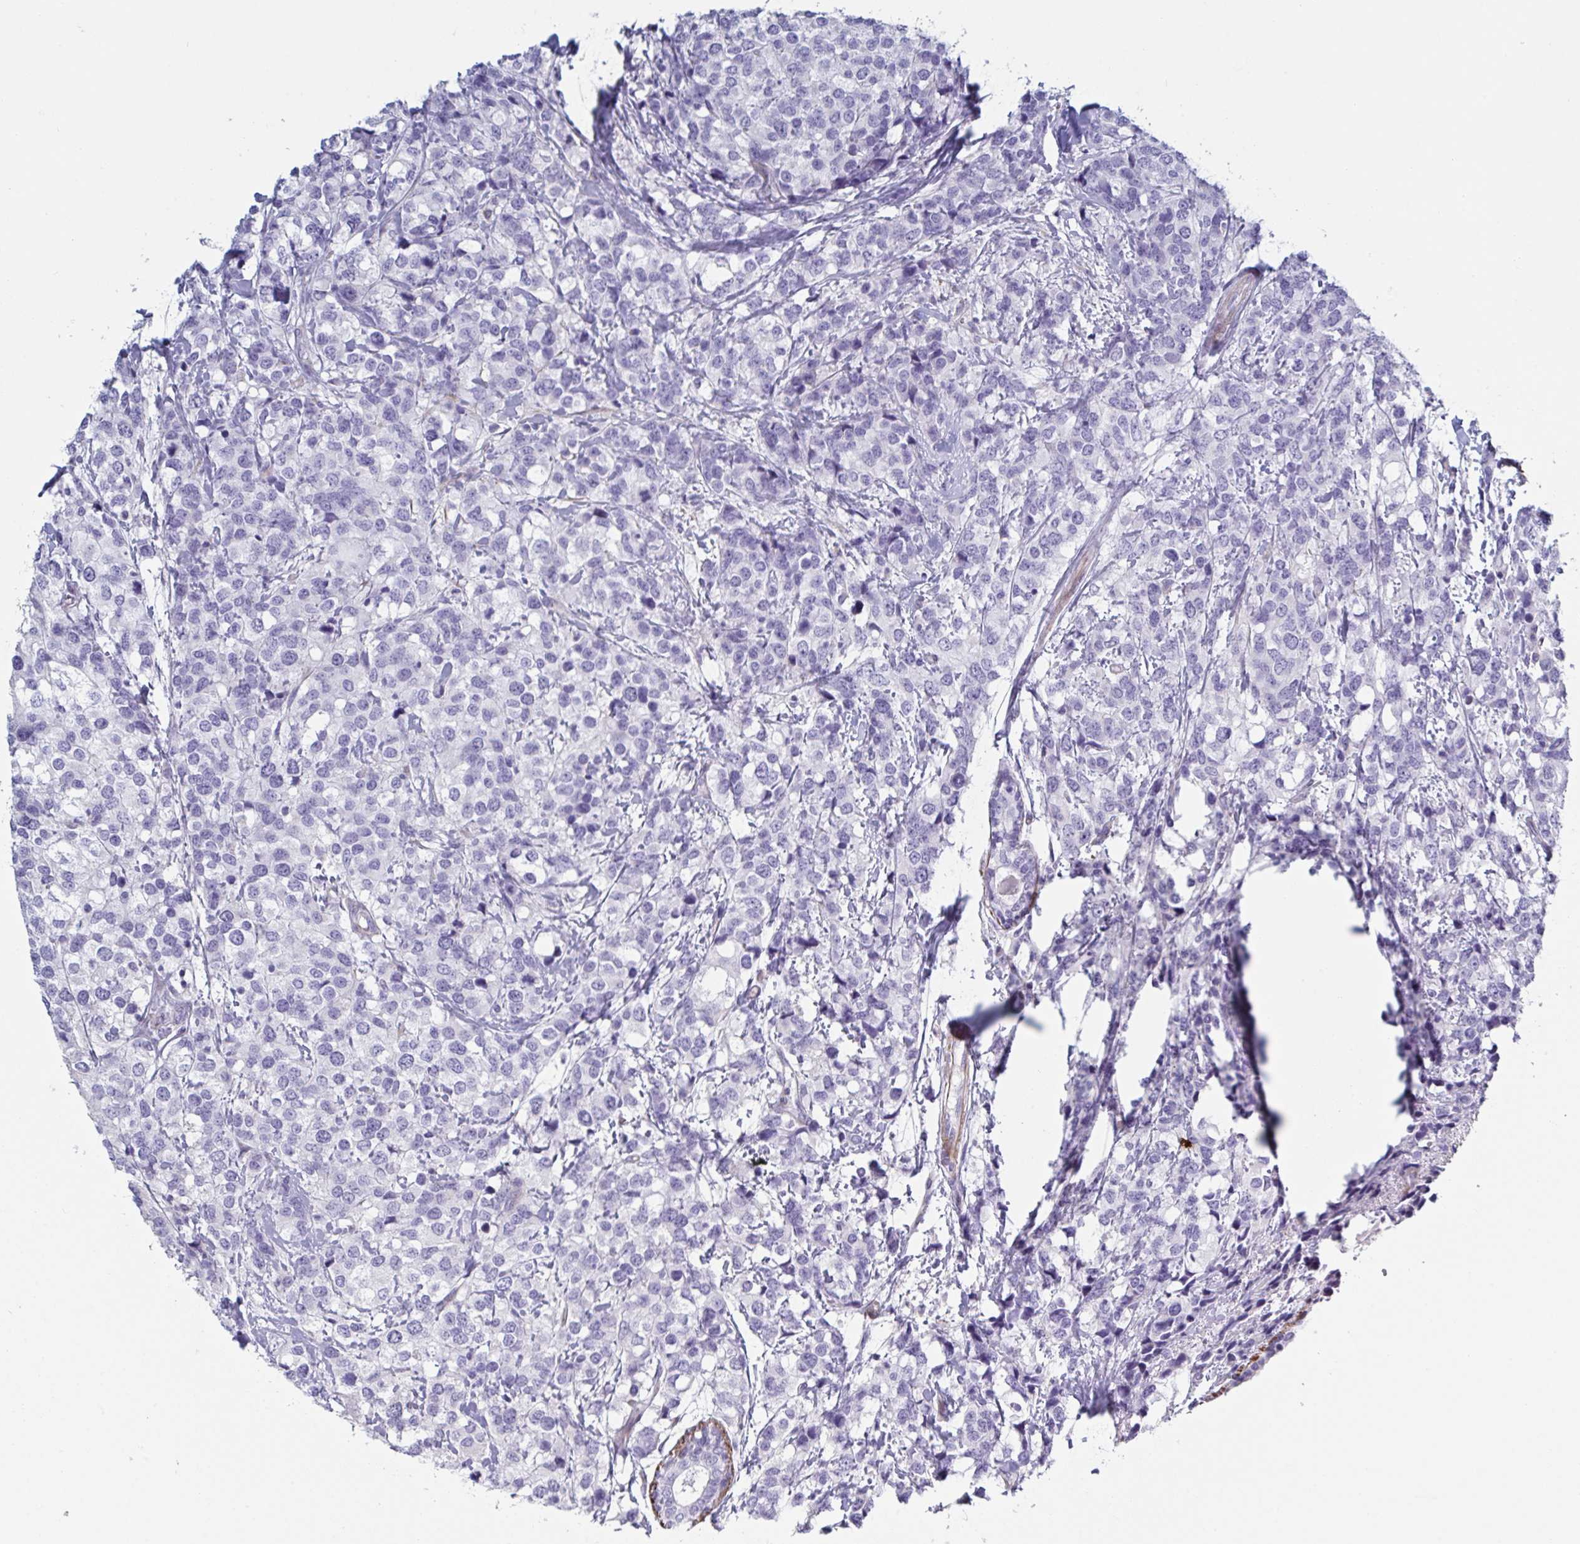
{"staining": {"intensity": "negative", "quantity": "none", "location": "none"}, "tissue": "breast cancer", "cell_type": "Tumor cells", "image_type": "cancer", "snomed": [{"axis": "morphology", "description": "Lobular carcinoma"}, {"axis": "topography", "description": "Breast"}], "caption": "Immunohistochemistry (IHC) histopathology image of human breast lobular carcinoma stained for a protein (brown), which reveals no expression in tumor cells.", "gene": "OR5P3", "patient": {"sex": "female", "age": 59}}